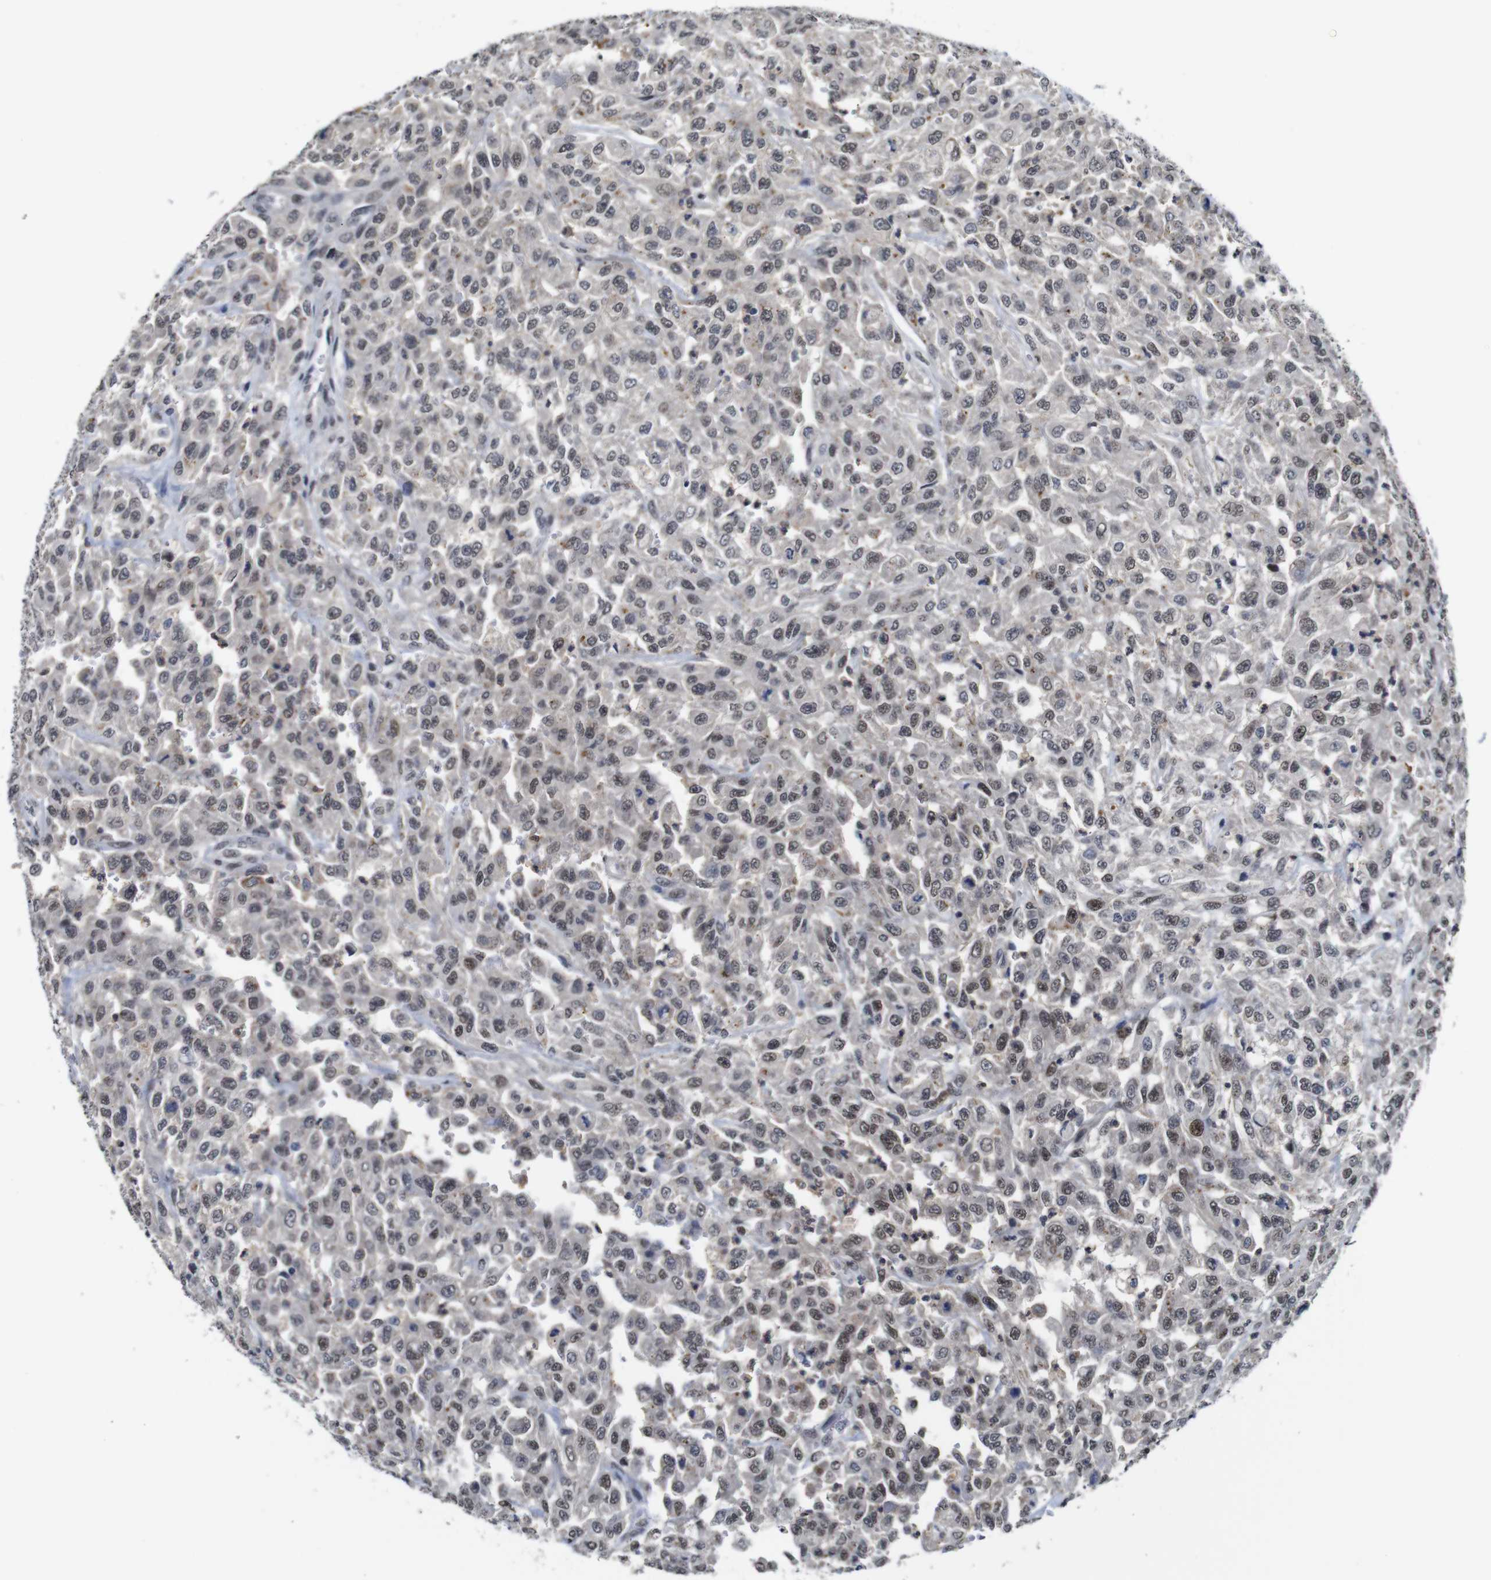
{"staining": {"intensity": "weak", "quantity": ">75%", "location": "nuclear"}, "tissue": "urothelial cancer", "cell_type": "Tumor cells", "image_type": "cancer", "snomed": [{"axis": "morphology", "description": "Urothelial carcinoma, High grade"}, {"axis": "topography", "description": "Urinary bladder"}], "caption": "Weak nuclear positivity is appreciated in approximately >75% of tumor cells in high-grade urothelial carcinoma. Nuclei are stained in blue.", "gene": "NTRK3", "patient": {"sex": "male", "age": 46}}